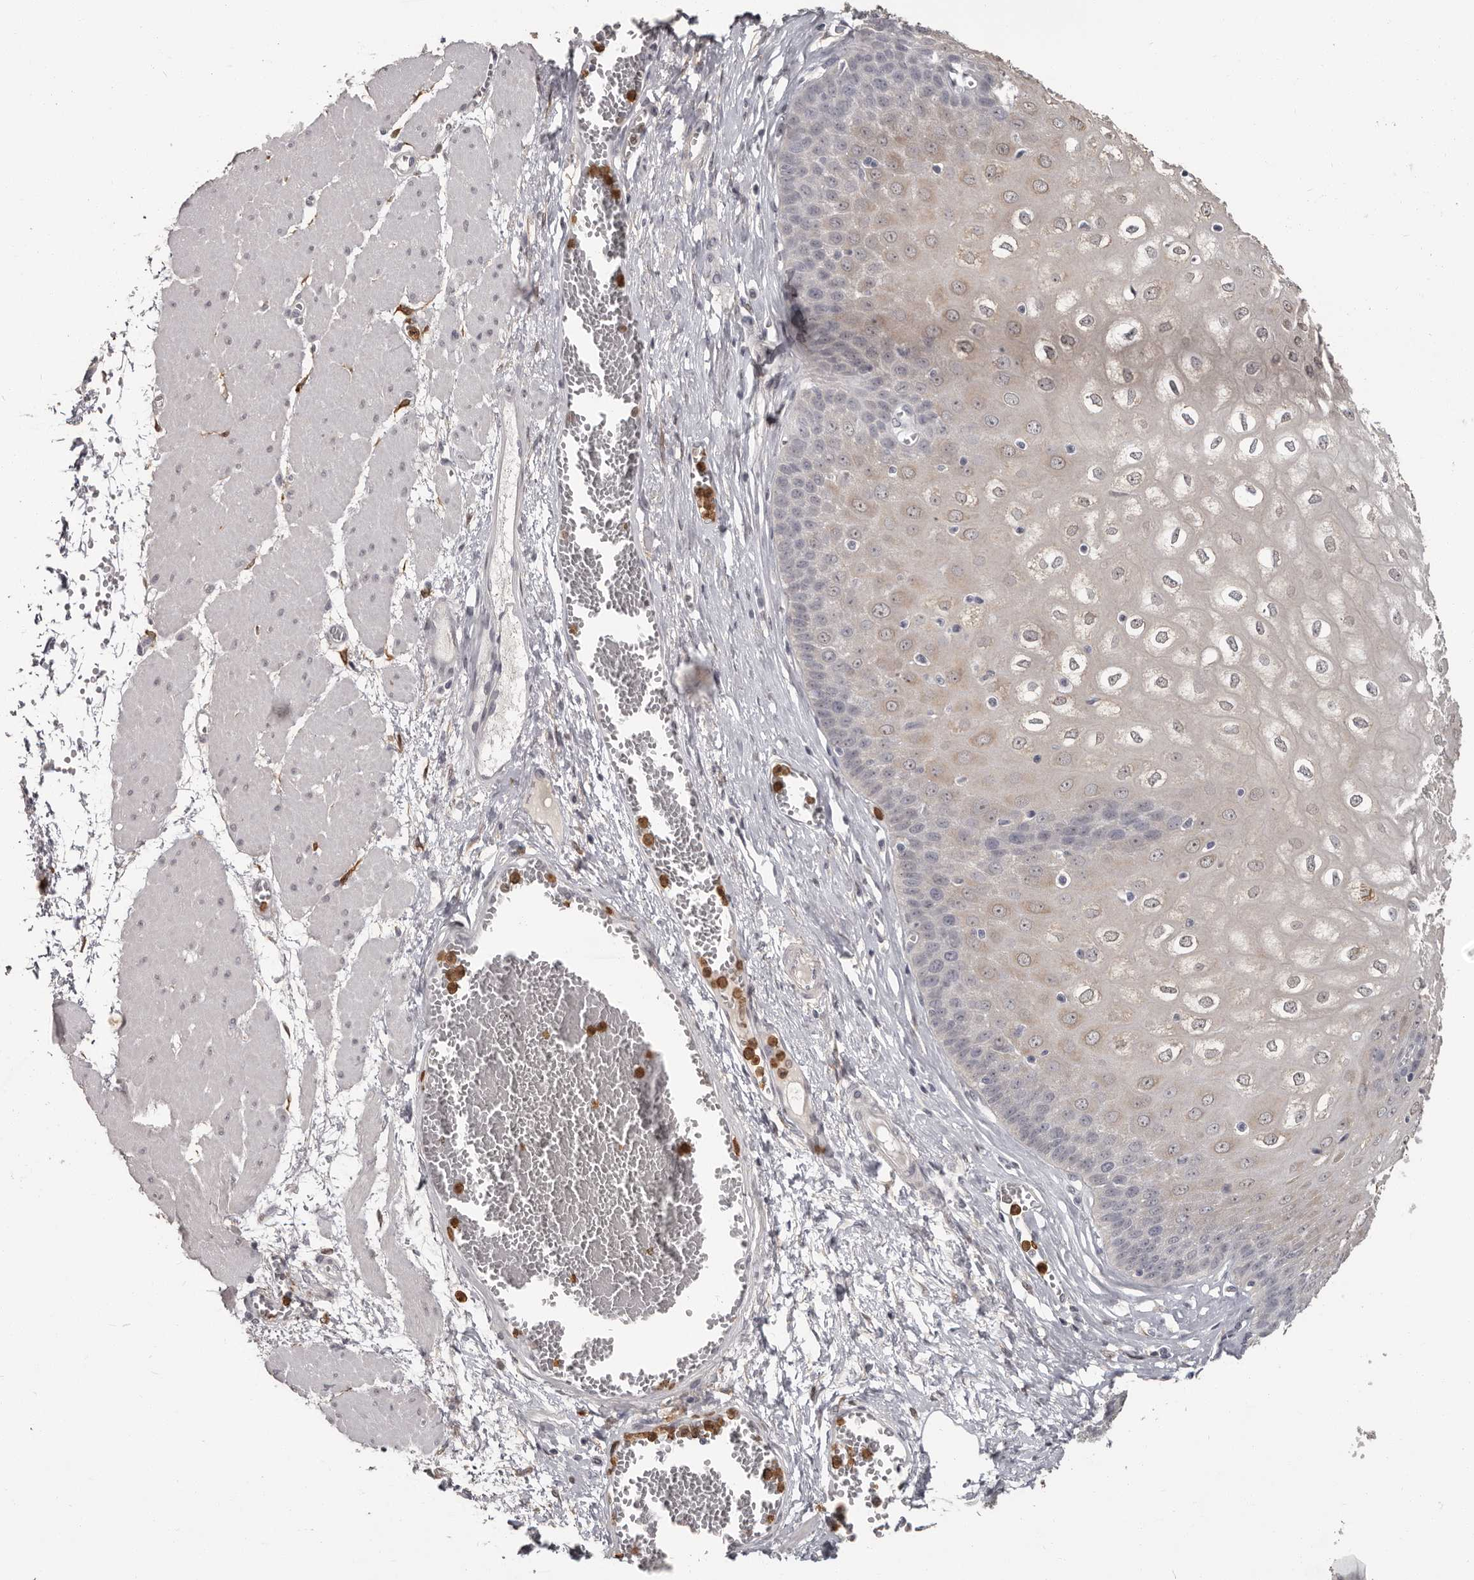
{"staining": {"intensity": "moderate", "quantity": "<25%", "location": "cytoplasmic/membranous"}, "tissue": "esophagus", "cell_type": "Squamous epithelial cells", "image_type": "normal", "snomed": [{"axis": "morphology", "description": "Normal tissue, NOS"}, {"axis": "topography", "description": "Esophagus"}], "caption": "An IHC micrograph of unremarkable tissue is shown. Protein staining in brown highlights moderate cytoplasmic/membranous positivity in esophagus within squamous epithelial cells.", "gene": "GPR157", "patient": {"sex": "male", "age": 60}}